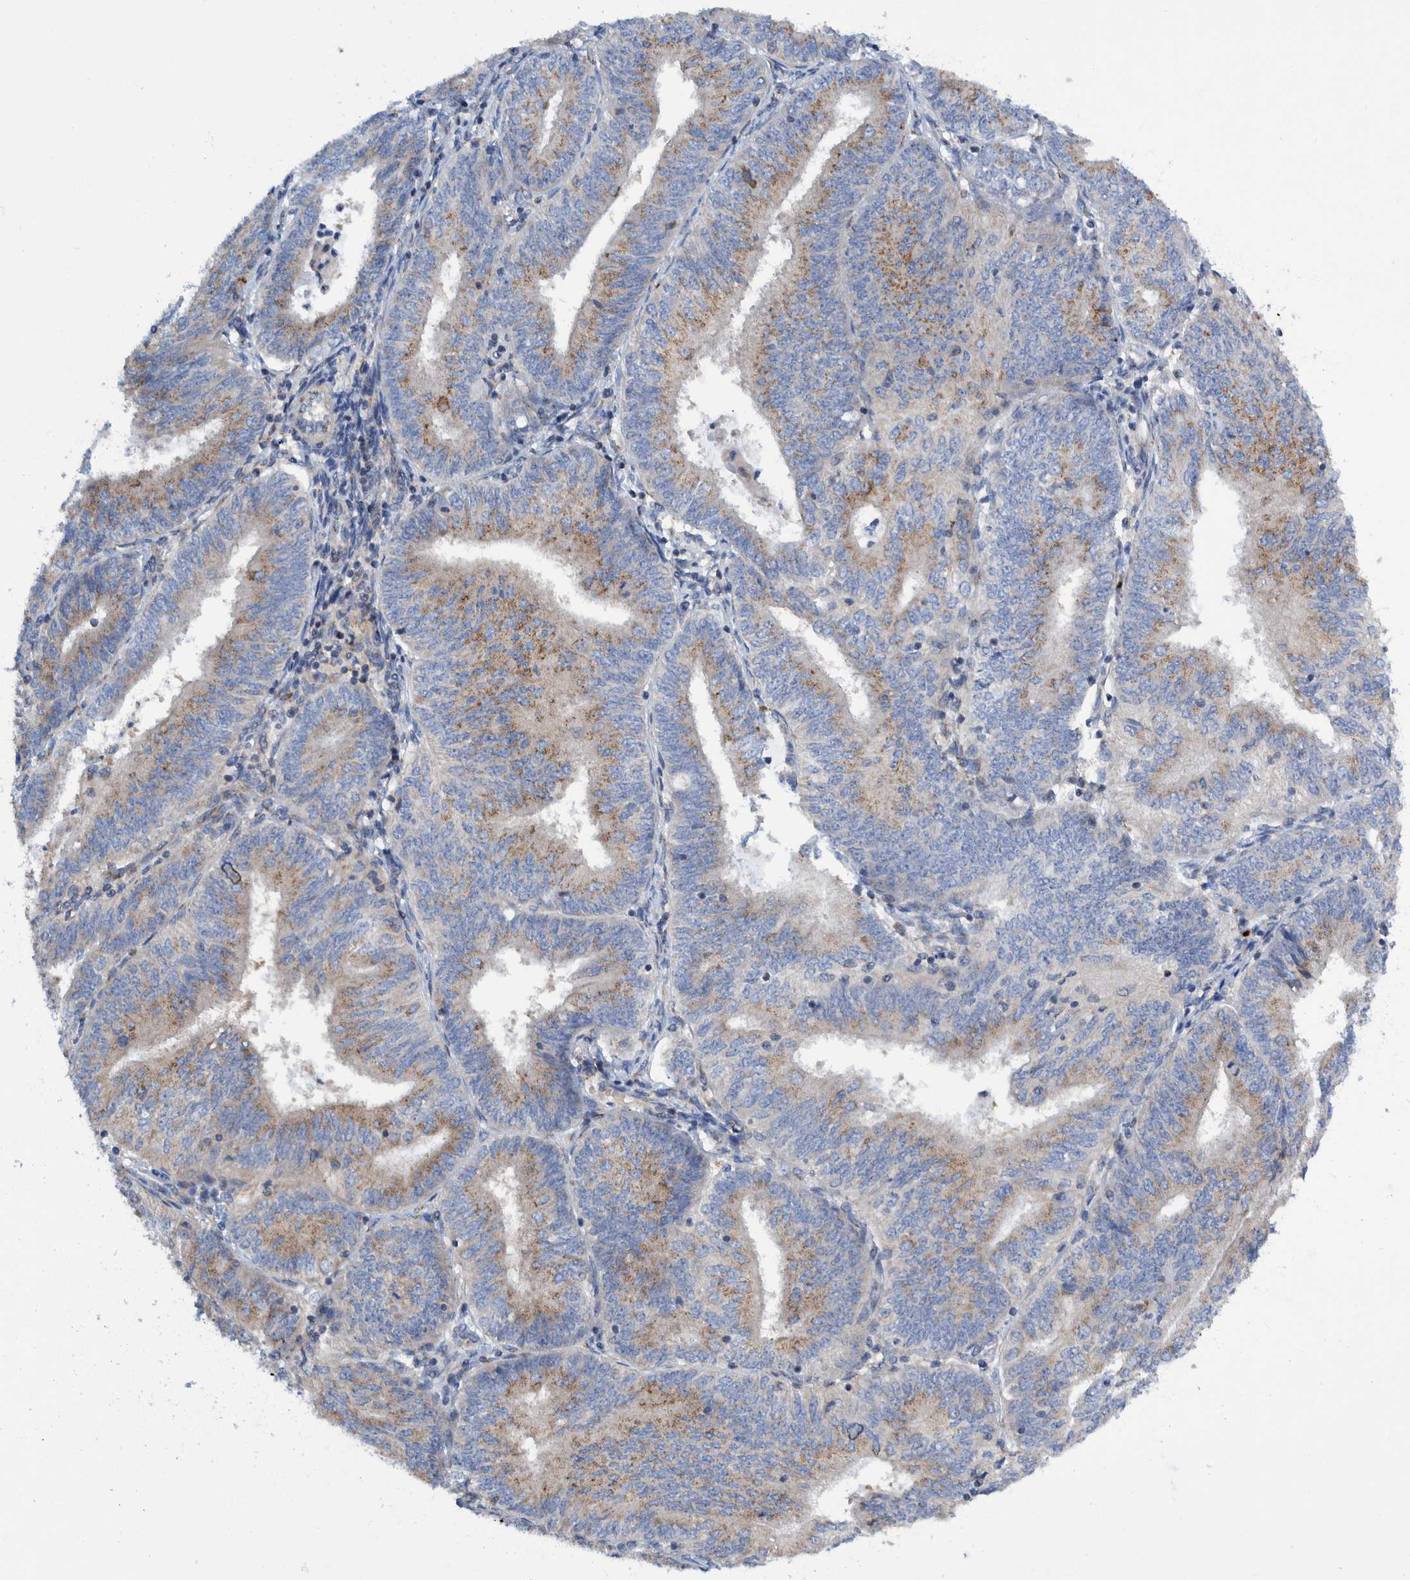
{"staining": {"intensity": "moderate", "quantity": "25%-75%", "location": "cytoplasmic/membranous"}, "tissue": "endometrial cancer", "cell_type": "Tumor cells", "image_type": "cancer", "snomed": [{"axis": "morphology", "description": "Adenocarcinoma, NOS"}, {"axis": "topography", "description": "Endometrium"}], "caption": "Protein expression analysis of adenocarcinoma (endometrial) displays moderate cytoplasmic/membranous staining in about 25%-75% of tumor cells.", "gene": "TRIM58", "patient": {"sex": "female", "age": 58}}